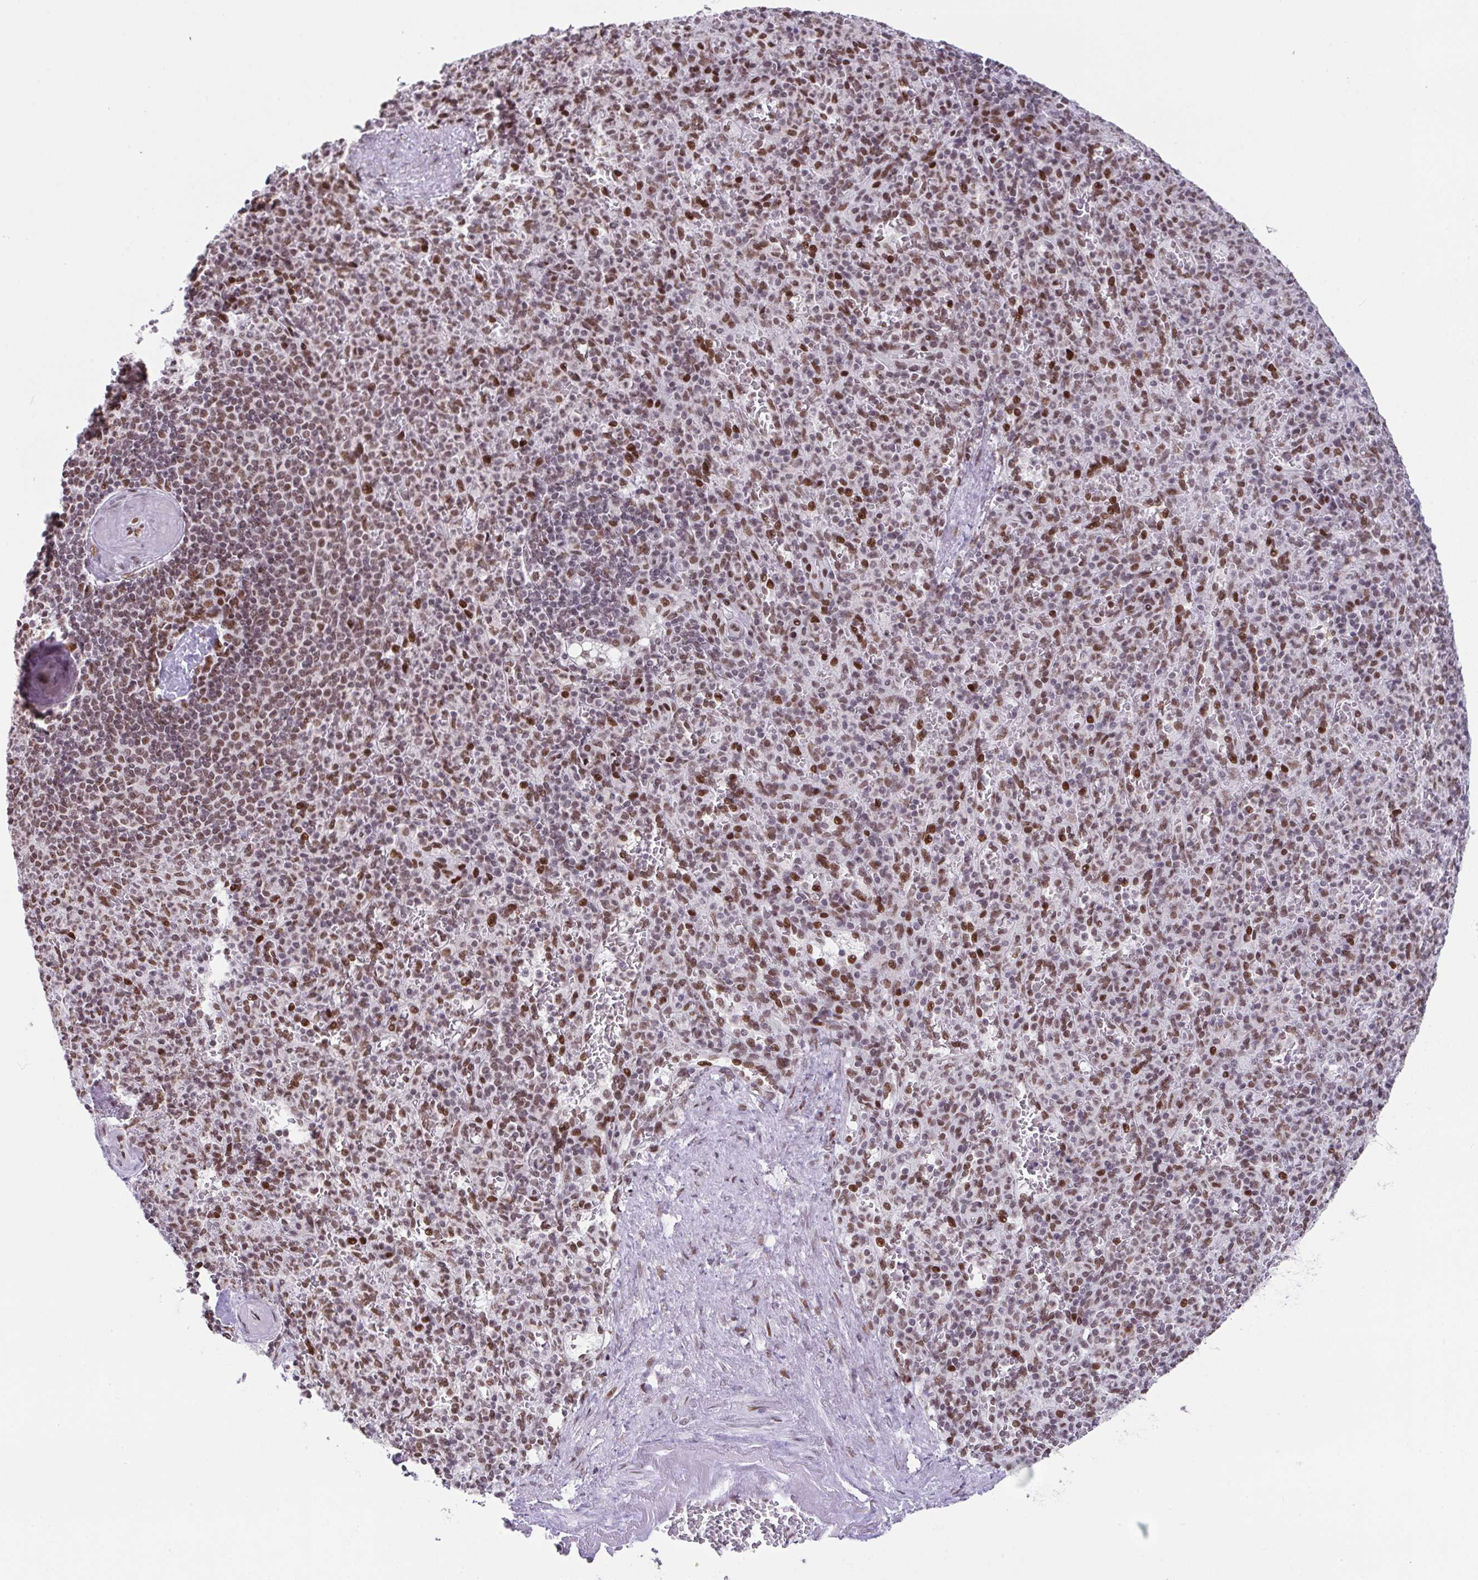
{"staining": {"intensity": "moderate", "quantity": ">75%", "location": "nuclear"}, "tissue": "spleen", "cell_type": "Cells in red pulp", "image_type": "normal", "snomed": [{"axis": "morphology", "description": "Normal tissue, NOS"}, {"axis": "topography", "description": "Spleen"}], "caption": "Immunohistochemical staining of benign human spleen reveals medium levels of moderate nuclear expression in about >75% of cells in red pulp.", "gene": "CLP1", "patient": {"sex": "female", "age": 74}}